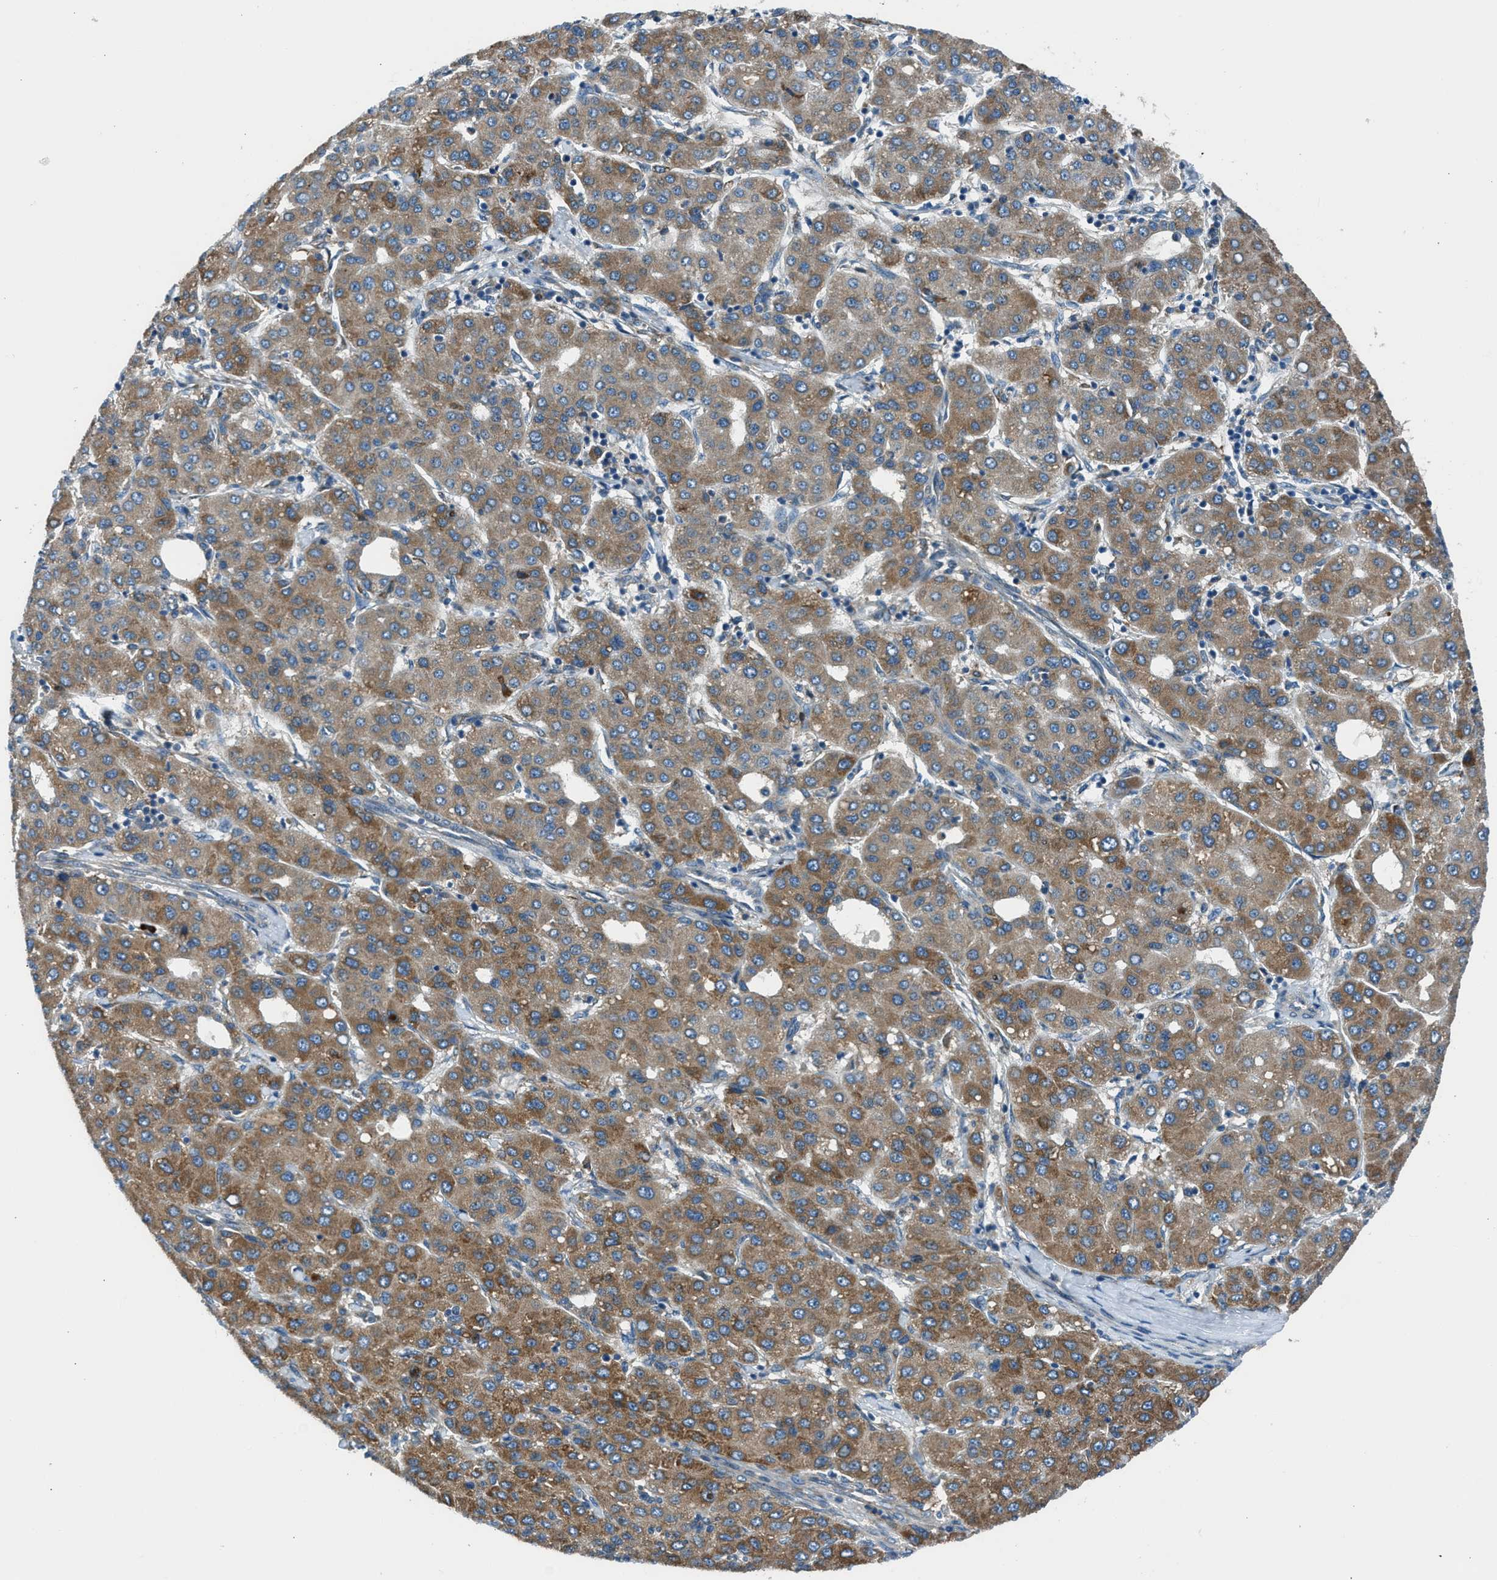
{"staining": {"intensity": "moderate", "quantity": ">75%", "location": "cytoplasmic/membranous"}, "tissue": "liver cancer", "cell_type": "Tumor cells", "image_type": "cancer", "snomed": [{"axis": "morphology", "description": "Carcinoma, Hepatocellular, NOS"}, {"axis": "topography", "description": "Liver"}], "caption": "Liver cancer tissue displays moderate cytoplasmic/membranous expression in about >75% of tumor cells, visualized by immunohistochemistry.", "gene": "EDARADD", "patient": {"sex": "male", "age": 65}}